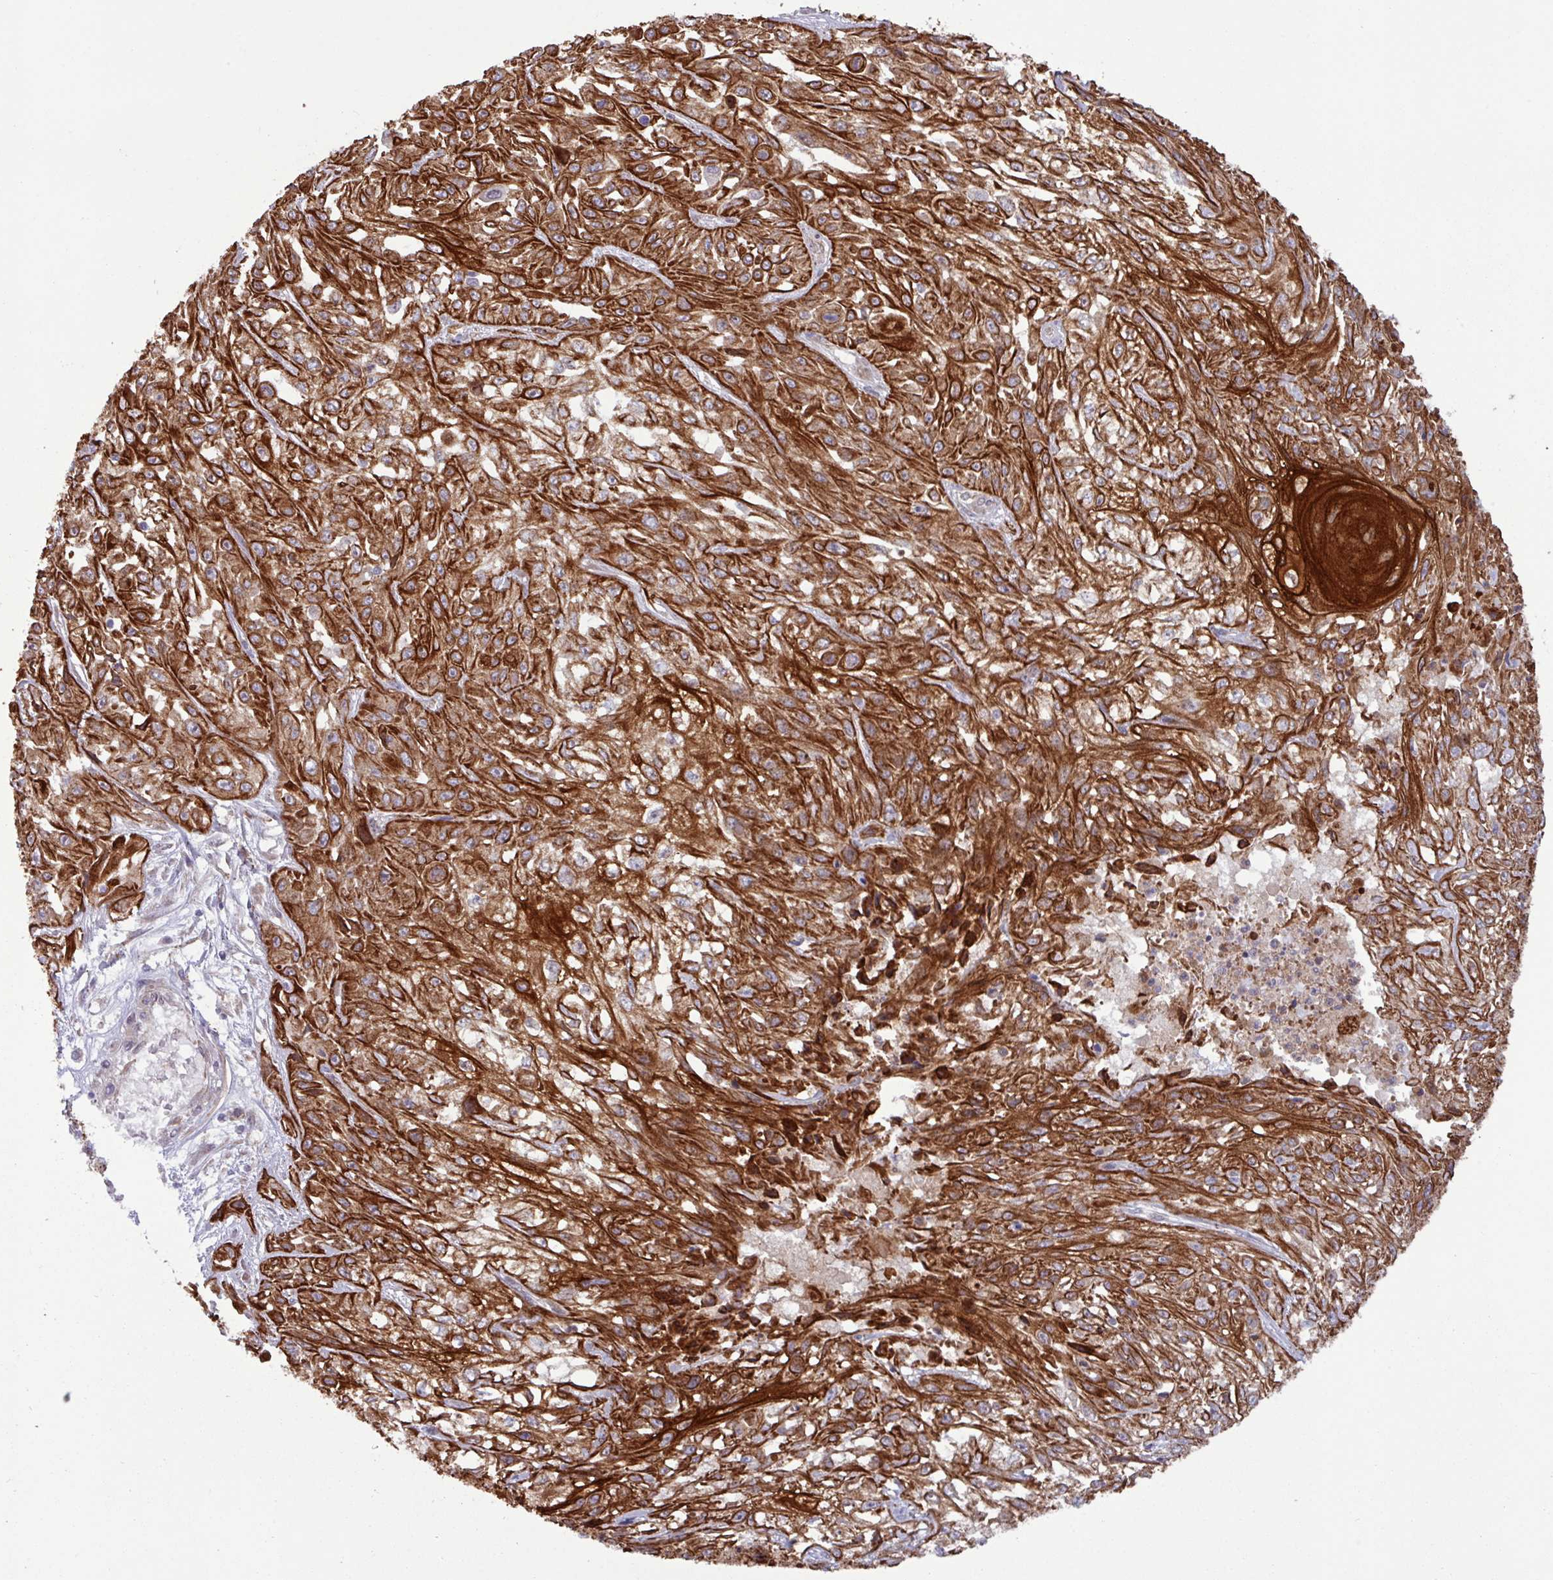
{"staining": {"intensity": "strong", "quantity": ">75%", "location": "cytoplasmic/membranous"}, "tissue": "skin cancer", "cell_type": "Tumor cells", "image_type": "cancer", "snomed": [{"axis": "morphology", "description": "Squamous cell carcinoma, NOS"}, {"axis": "morphology", "description": "Squamous cell carcinoma, metastatic, NOS"}, {"axis": "topography", "description": "Skin"}, {"axis": "topography", "description": "Lymph node"}], "caption": "Protein analysis of skin cancer (metastatic squamous cell carcinoma) tissue shows strong cytoplasmic/membranous expression in approximately >75% of tumor cells.", "gene": "CNTRL", "patient": {"sex": "male", "age": 75}}